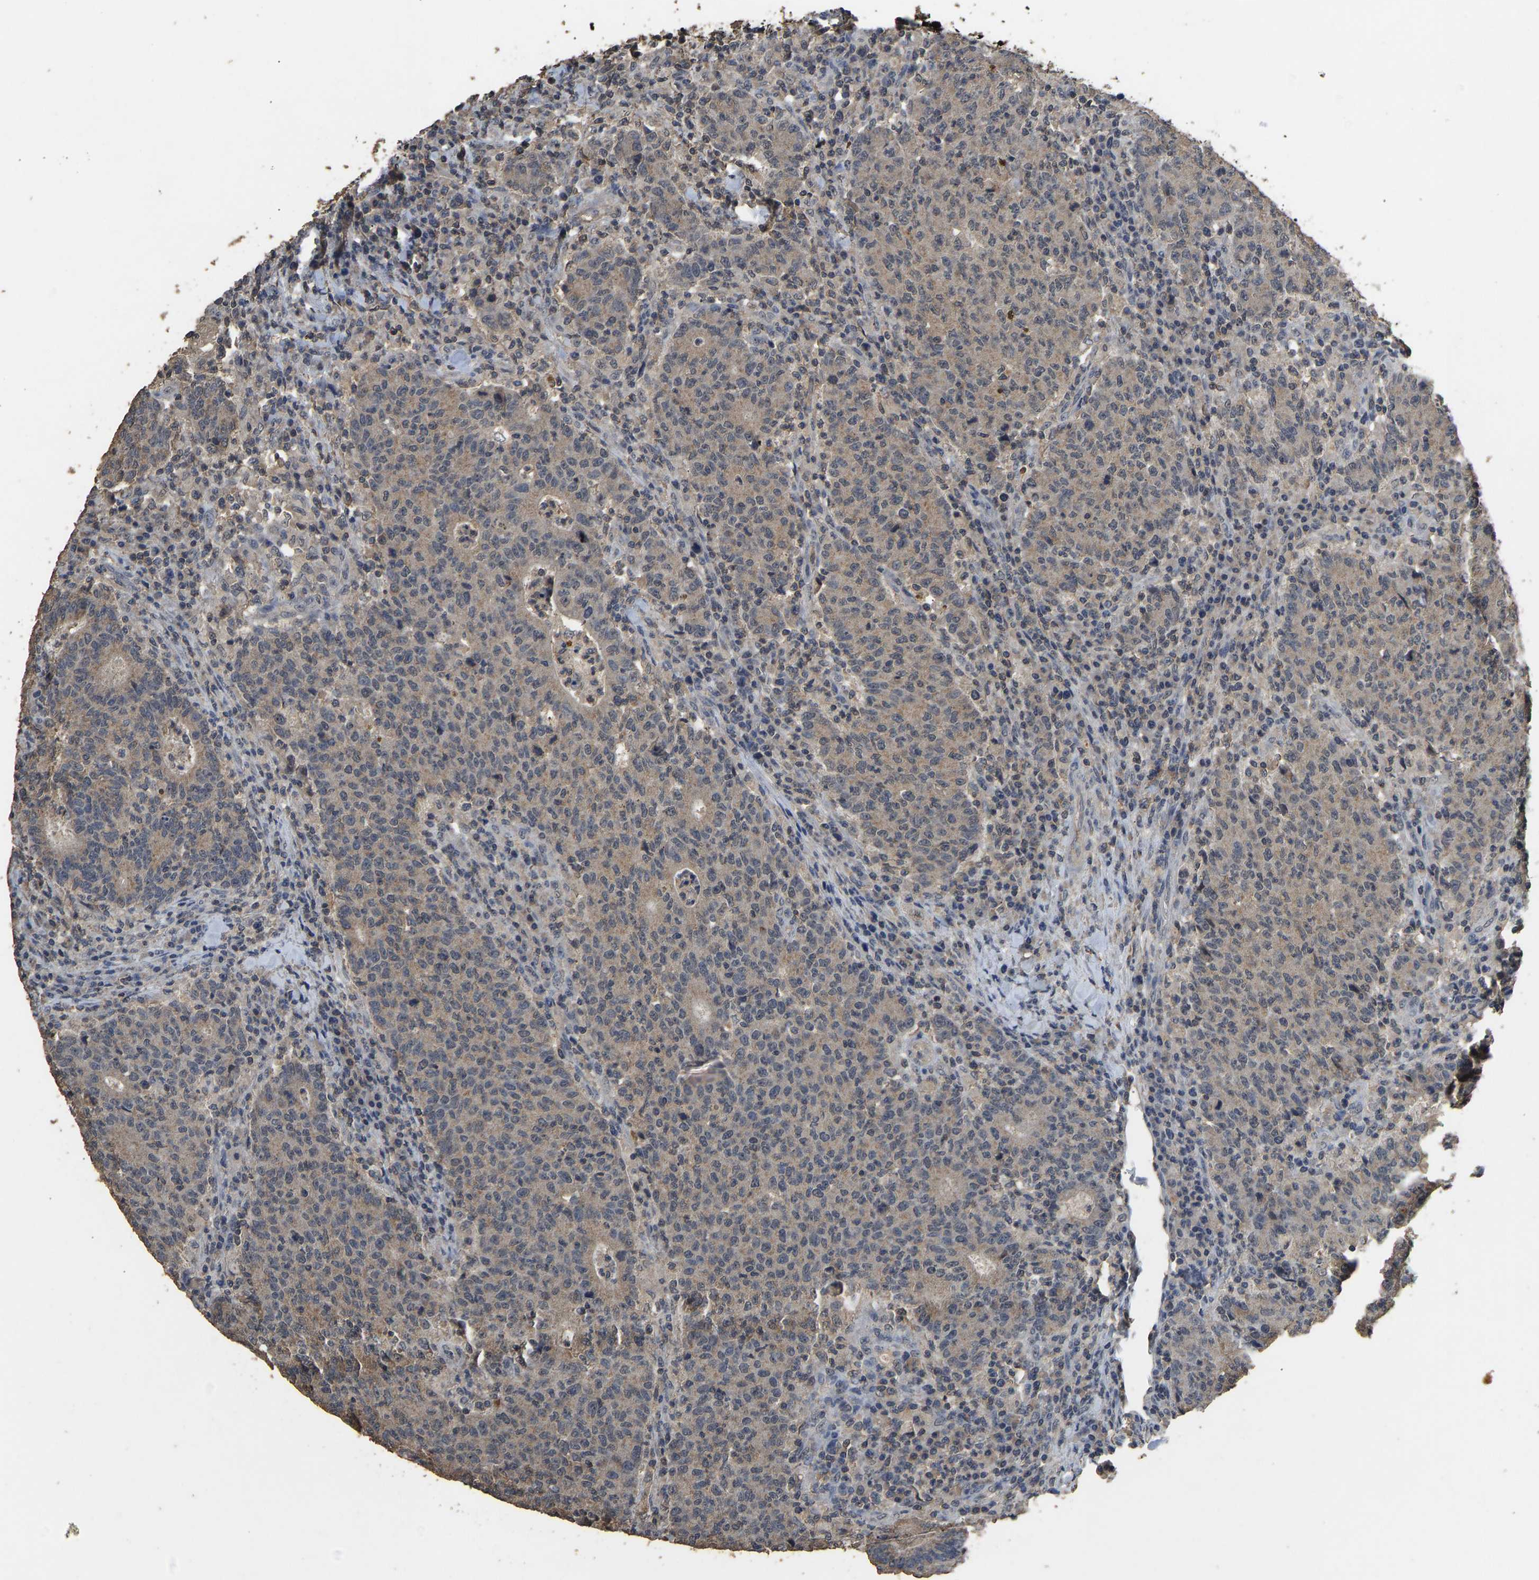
{"staining": {"intensity": "weak", "quantity": "25%-75%", "location": "cytoplasmic/membranous"}, "tissue": "colorectal cancer", "cell_type": "Tumor cells", "image_type": "cancer", "snomed": [{"axis": "morphology", "description": "Adenocarcinoma, NOS"}, {"axis": "topography", "description": "Colon"}], "caption": "Tumor cells reveal weak cytoplasmic/membranous staining in approximately 25%-75% of cells in colorectal cancer.", "gene": "CIDEC", "patient": {"sex": "female", "age": 75}}